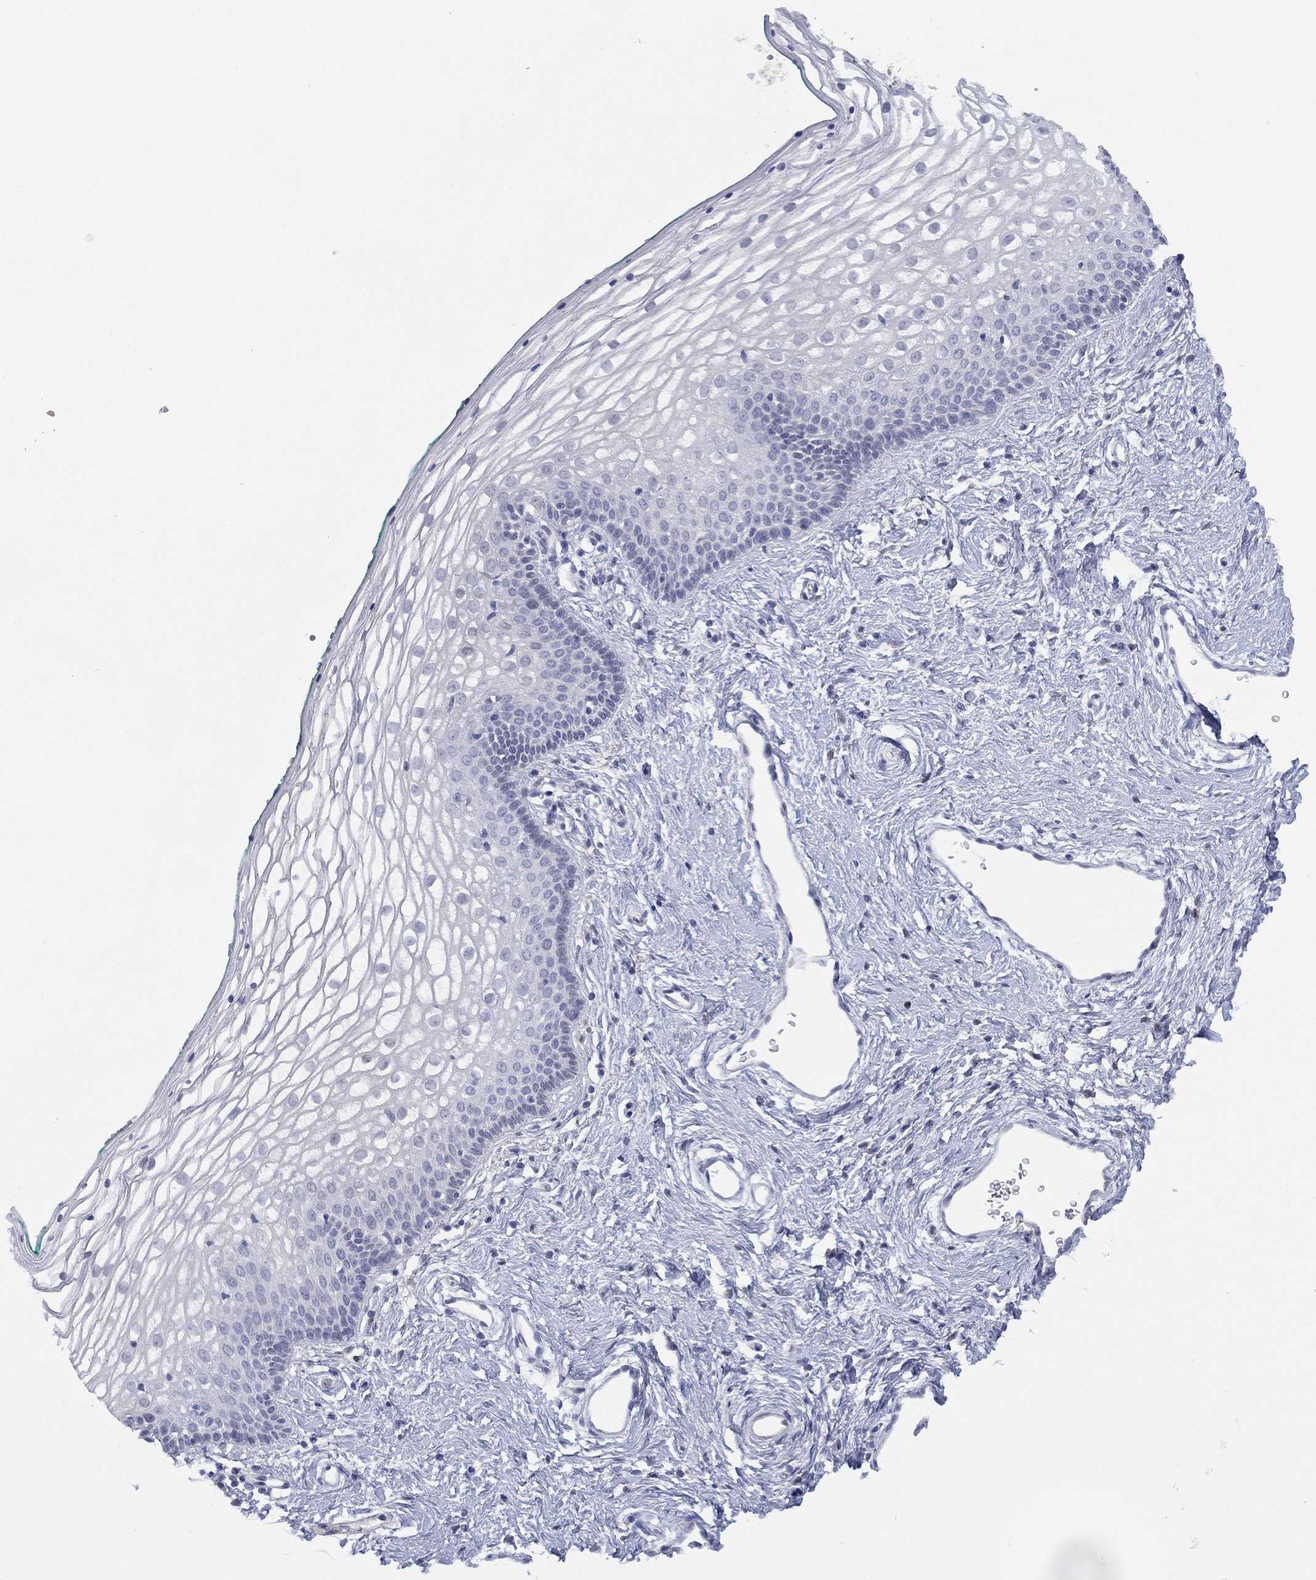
{"staining": {"intensity": "negative", "quantity": "none", "location": "none"}, "tissue": "vagina", "cell_type": "Squamous epithelial cells", "image_type": "normal", "snomed": [{"axis": "morphology", "description": "Normal tissue, NOS"}, {"axis": "topography", "description": "Vagina"}], "caption": "DAB (3,3'-diaminobenzidine) immunohistochemical staining of normal human vagina reveals no significant expression in squamous epithelial cells.", "gene": "DDAH1", "patient": {"sex": "female", "age": 36}}